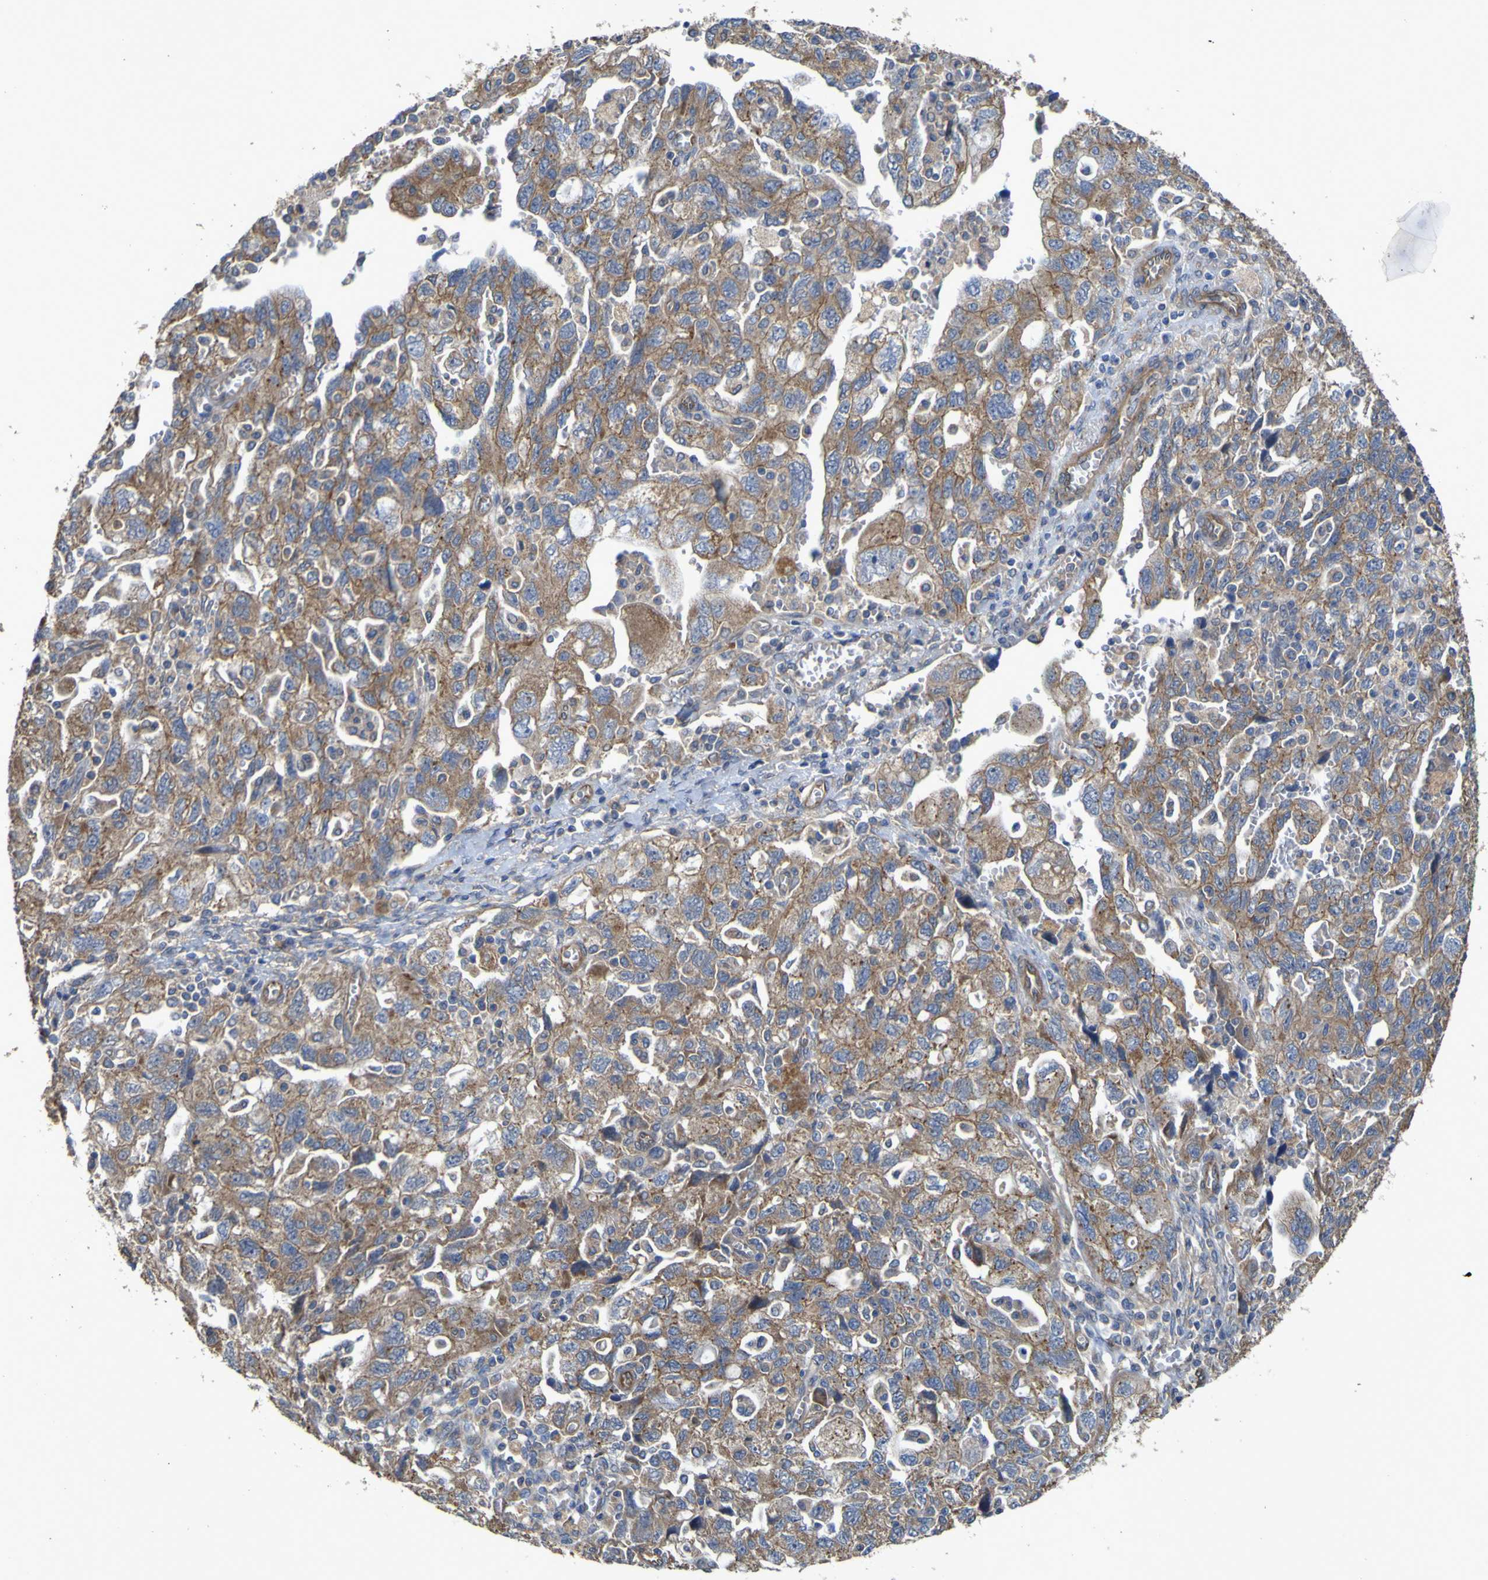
{"staining": {"intensity": "moderate", "quantity": ">75%", "location": "cytoplasmic/membranous"}, "tissue": "ovarian cancer", "cell_type": "Tumor cells", "image_type": "cancer", "snomed": [{"axis": "morphology", "description": "Carcinoma, NOS"}, {"axis": "morphology", "description": "Cystadenocarcinoma, serous, NOS"}, {"axis": "topography", "description": "Ovary"}], "caption": "Ovarian cancer (carcinoma) stained for a protein reveals moderate cytoplasmic/membranous positivity in tumor cells.", "gene": "TNFSF15", "patient": {"sex": "female", "age": 69}}